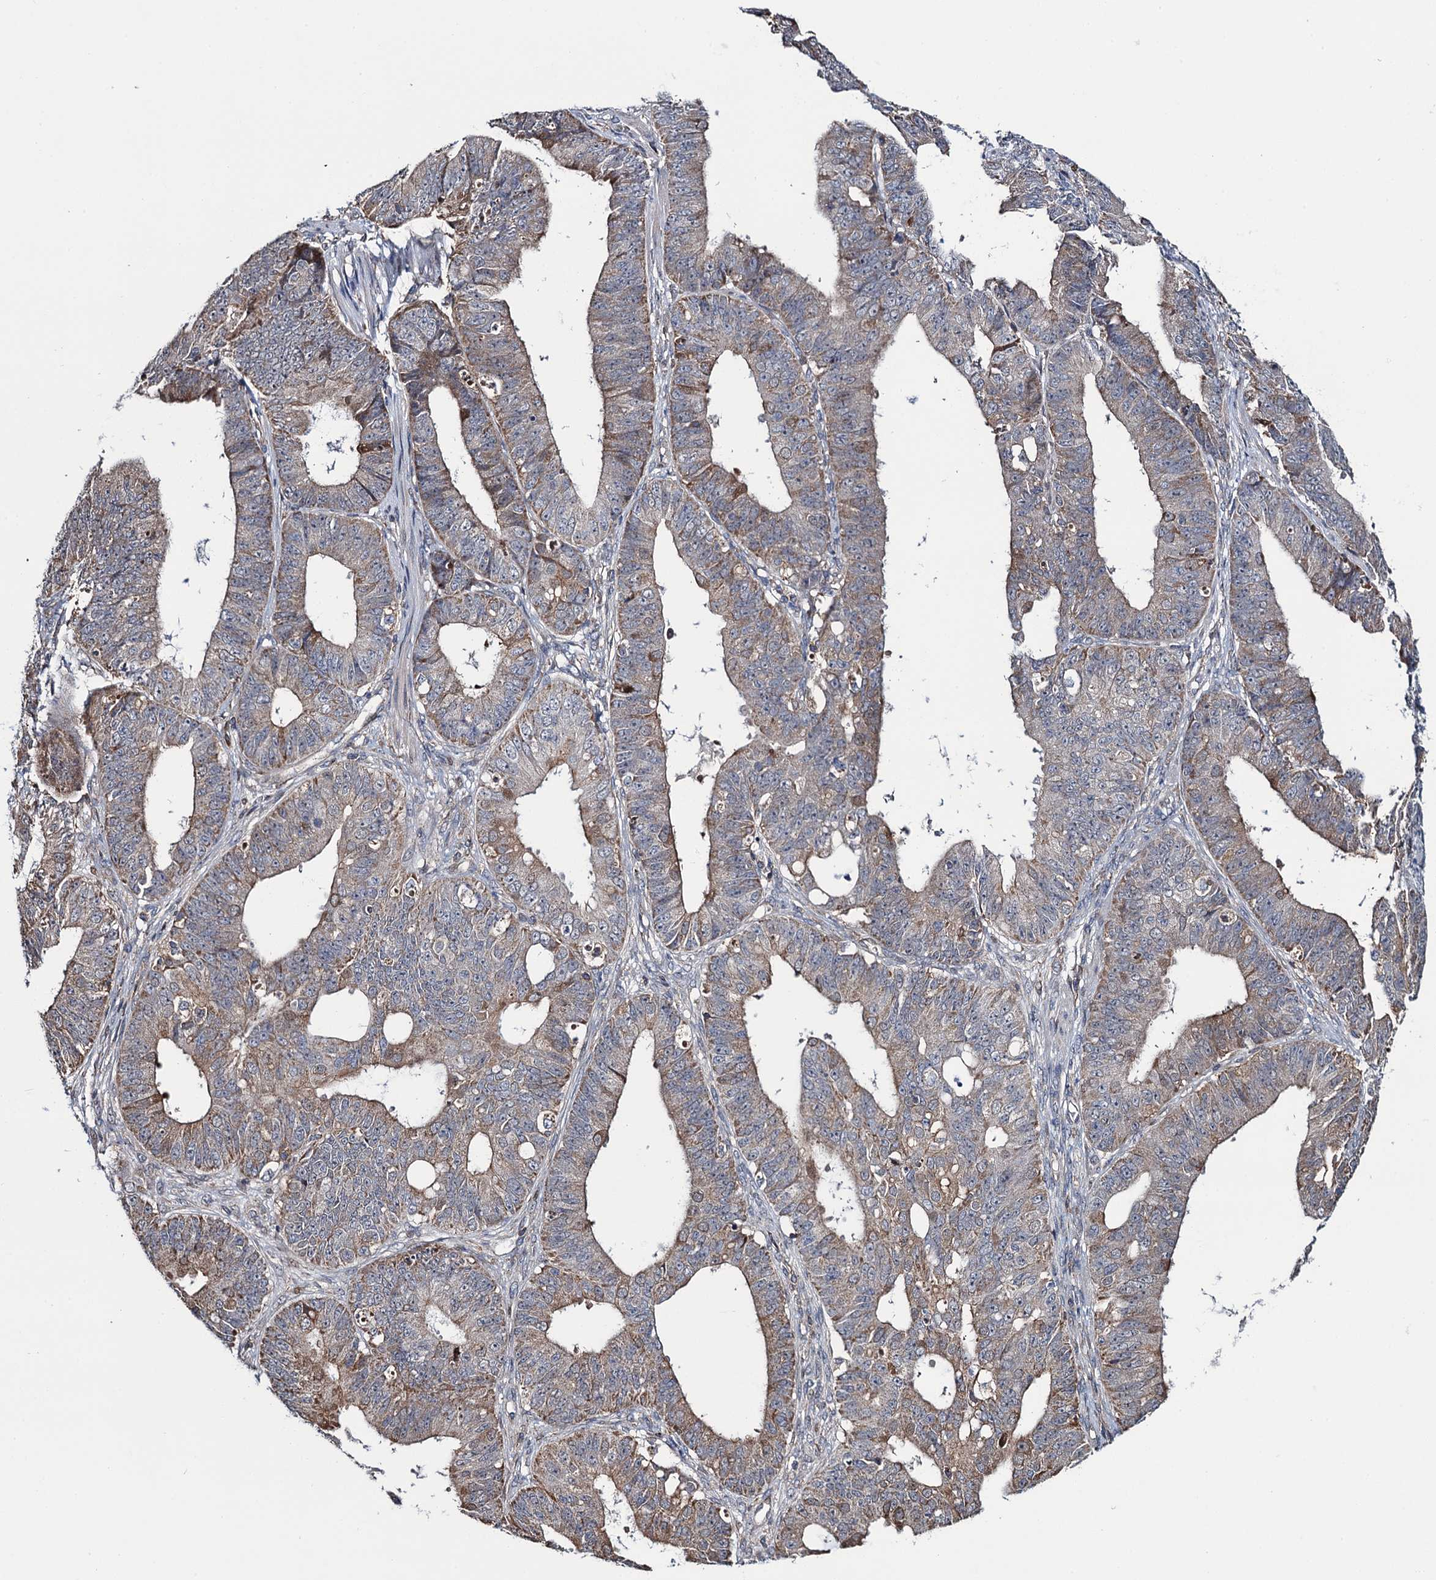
{"staining": {"intensity": "weak", "quantity": ">75%", "location": "cytoplasmic/membranous"}, "tissue": "ovarian cancer", "cell_type": "Tumor cells", "image_type": "cancer", "snomed": [{"axis": "morphology", "description": "Carcinoma, endometroid"}, {"axis": "topography", "description": "Appendix"}, {"axis": "topography", "description": "Ovary"}], "caption": "Human ovarian cancer (endometroid carcinoma) stained with a protein marker shows weak staining in tumor cells.", "gene": "CCDC102A", "patient": {"sex": "female", "age": 42}}